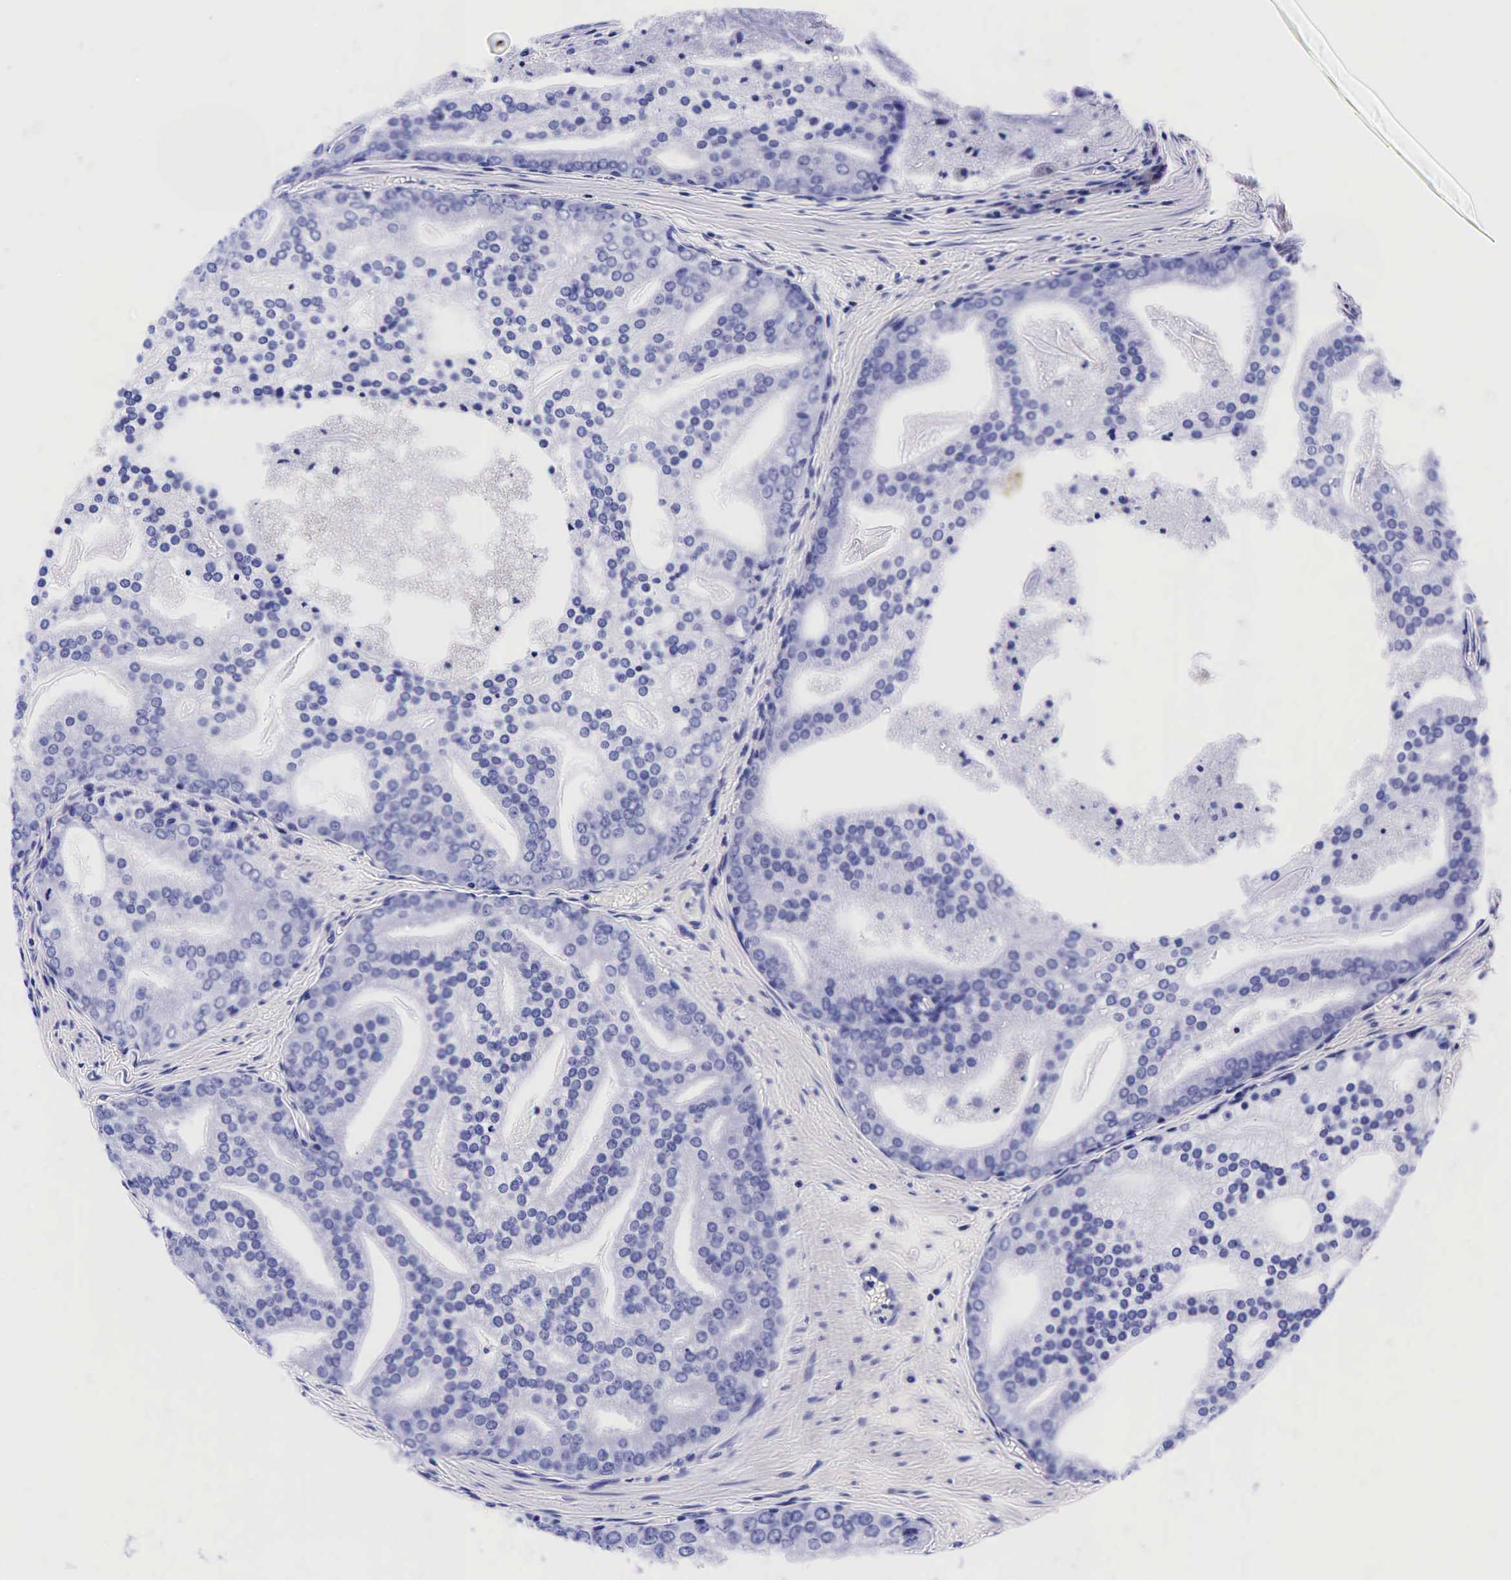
{"staining": {"intensity": "negative", "quantity": "none", "location": "none"}, "tissue": "prostate cancer", "cell_type": "Tumor cells", "image_type": "cancer", "snomed": [{"axis": "morphology", "description": "Adenocarcinoma, High grade"}, {"axis": "topography", "description": "Prostate"}], "caption": "Immunohistochemistry photomicrograph of neoplastic tissue: prostate high-grade adenocarcinoma stained with DAB exhibits no significant protein staining in tumor cells.", "gene": "GCG", "patient": {"sex": "male", "age": 56}}